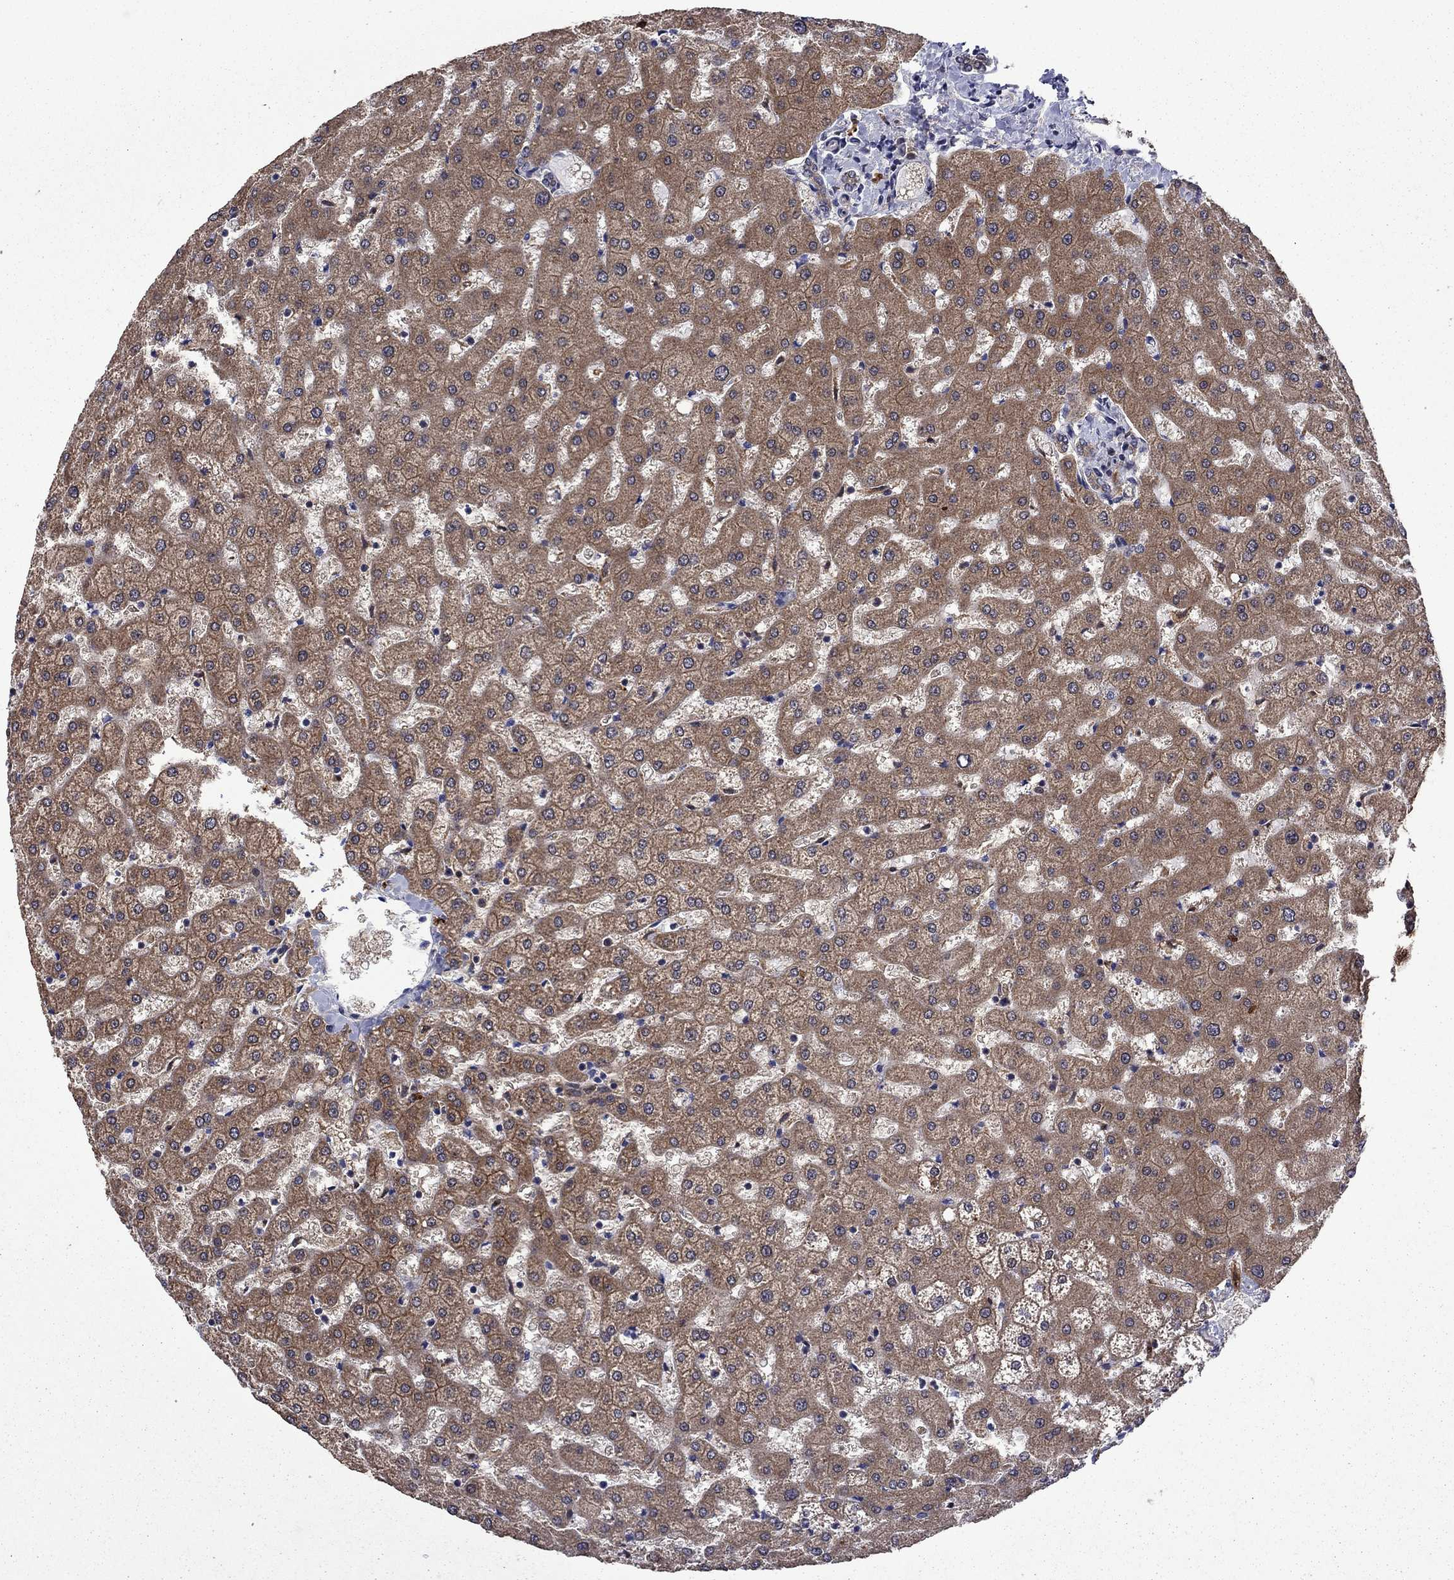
{"staining": {"intensity": "negative", "quantity": "none", "location": "none"}, "tissue": "liver", "cell_type": "Cholangiocytes", "image_type": "normal", "snomed": [{"axis": "morphology", "description": "Normal tissue, NOS"}, {"axis": "topography", "description": "Liver"}], "caption": "An immunohistochemistry (IHC) micrograph of benign liver is shown. There is no staining in cholangiocytes of liver. (Stains: DAB (3,3'-diaminobenzidine) immunohistochemistry (IHC) with hematoxylin counter stain, Microscopy: brightfield microscopy at high magnification).", "gene": "TPMT", "patient": {"sex": "female", "age": 50}}